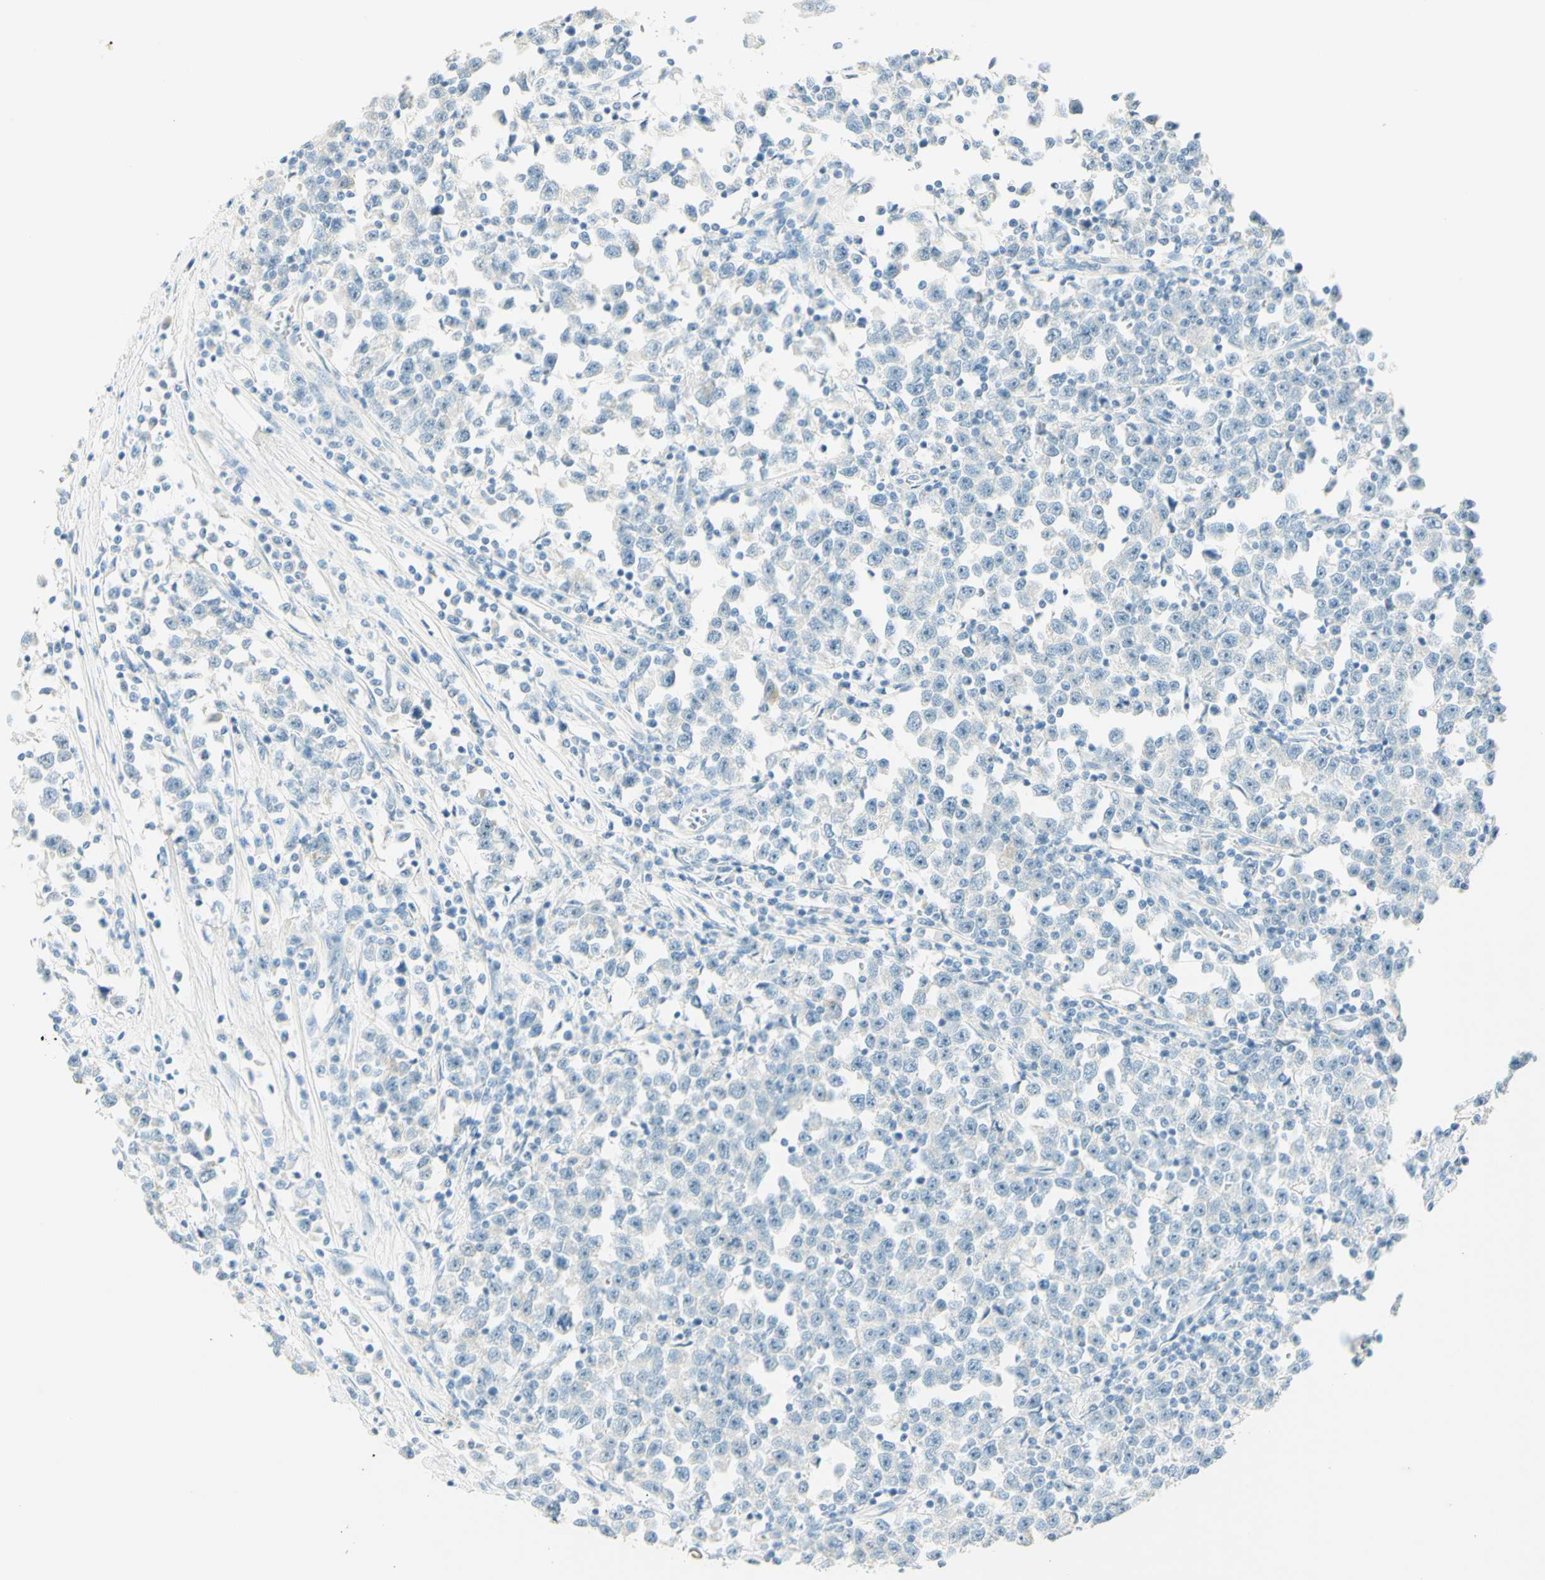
{"staining": {"intensity": "negative", "quantity": "none", "location": "none"}, "tissue": "testis cancer", "cell_type": "Tumor cells", "image_type": "cancer", "snomed": [{"axis": "morphology", "description": "Seminoma, NOS"}, {"axis": "topography", "description": "Testis"}], "caption": "Tumor cells are negative for protein expression in human seminoma (testis).", "gene": "FMR1NB", "patient": {"sex": "male", "age": 43}}